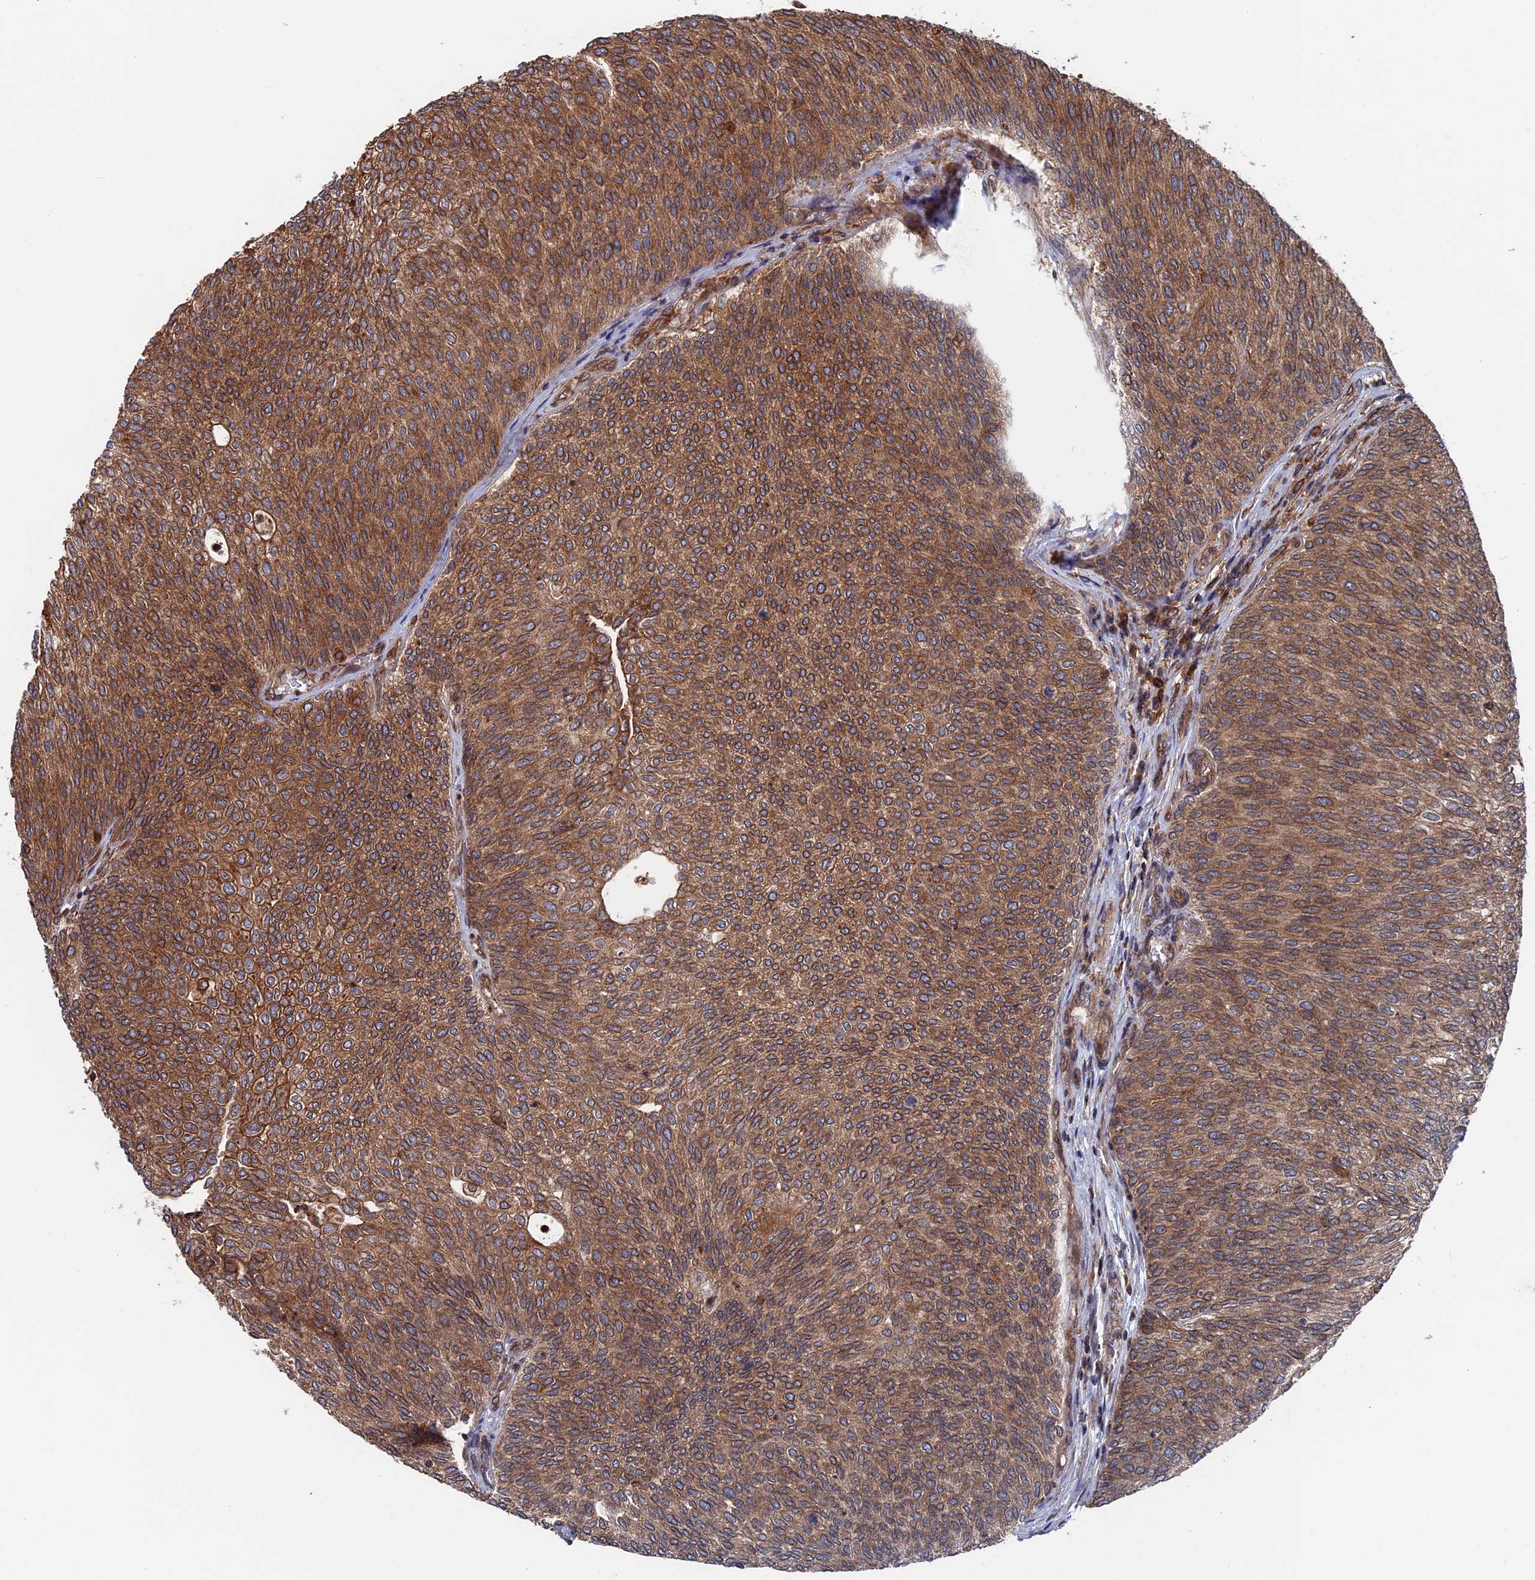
{"staining": {"intensity": "strong", "quantity": ">75%", "location": "cytoplasmic/membranous"}, "tissue": "urothelial cancer", "cell_type": "Tumor cells", "image_type": "cancer", "snomed": [{"axis": "morphology", "description": "Urothelial carcinoma, Low grade"}, {"axis": "topography", "description": "Urinary bladder"}], "caption": "Immunohistochemical staining of urothelial cancer demonstrates high levels of strong cytoplasmic/membranous expression in approximately >75% of tumor cells. The protein of interest is shown in brown color, while the nuclei are stained blue.", "gene": "RPUSD1", "patient": {"sex": "female", "age": 79}}